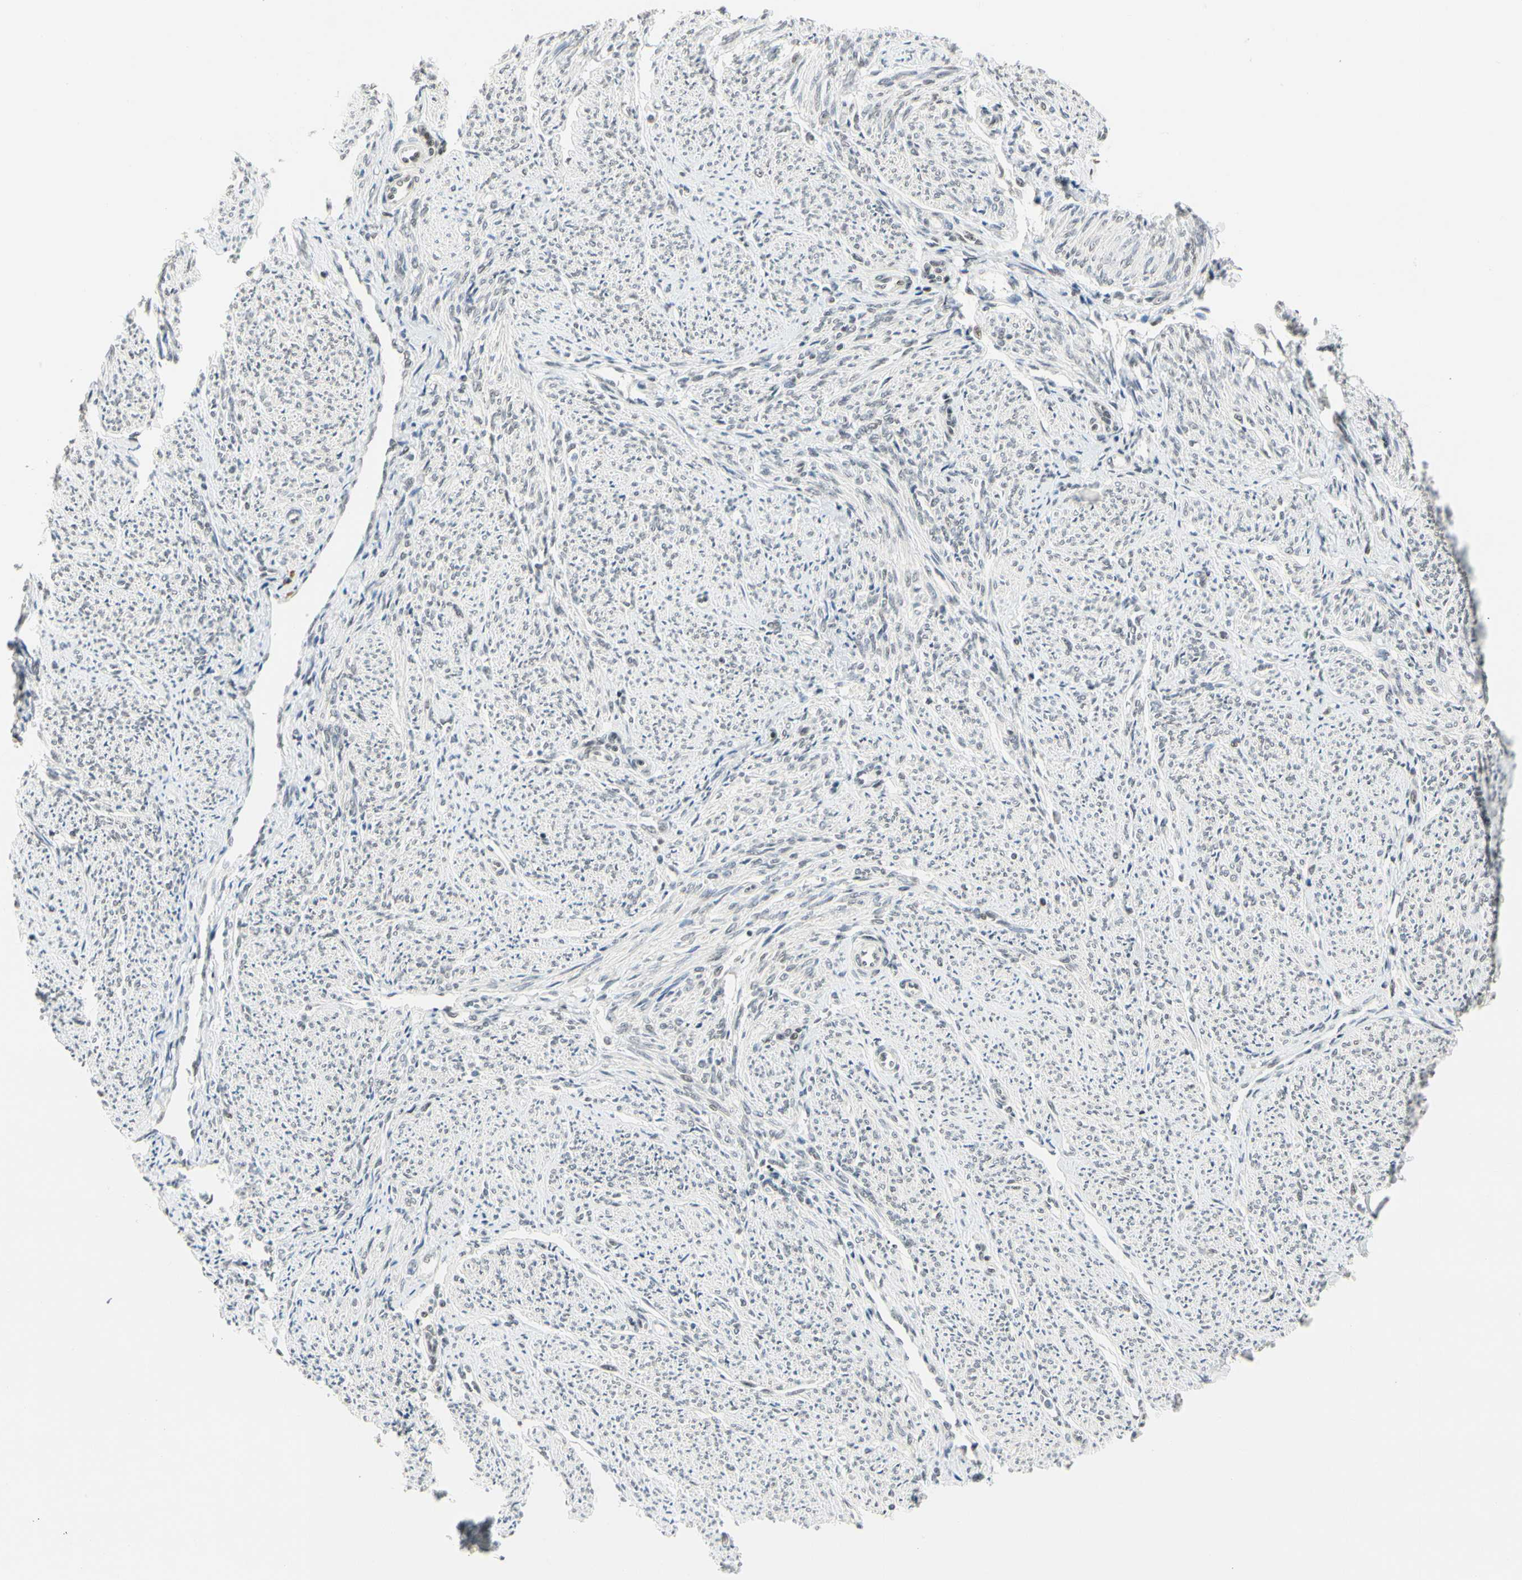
{"staining": {"intensity": "negative", "quantity": "none", "location": "none"}, "tissue": "smooth muscle", "cell_type": "Smooth muscle cells", "image_type": "normal", "snomed": [{"axis": "morphology", "description": "Normal tissue, NOS"}, {"axis": "topography", "description": "Smooth muscle"}], "caption": "Histopathology image shows no protein positivity in smooth muscle cells of unremarkable smooth muscle.", "gene": "ZSCAN16", "patient": {"sex": "female", "age": 65}}